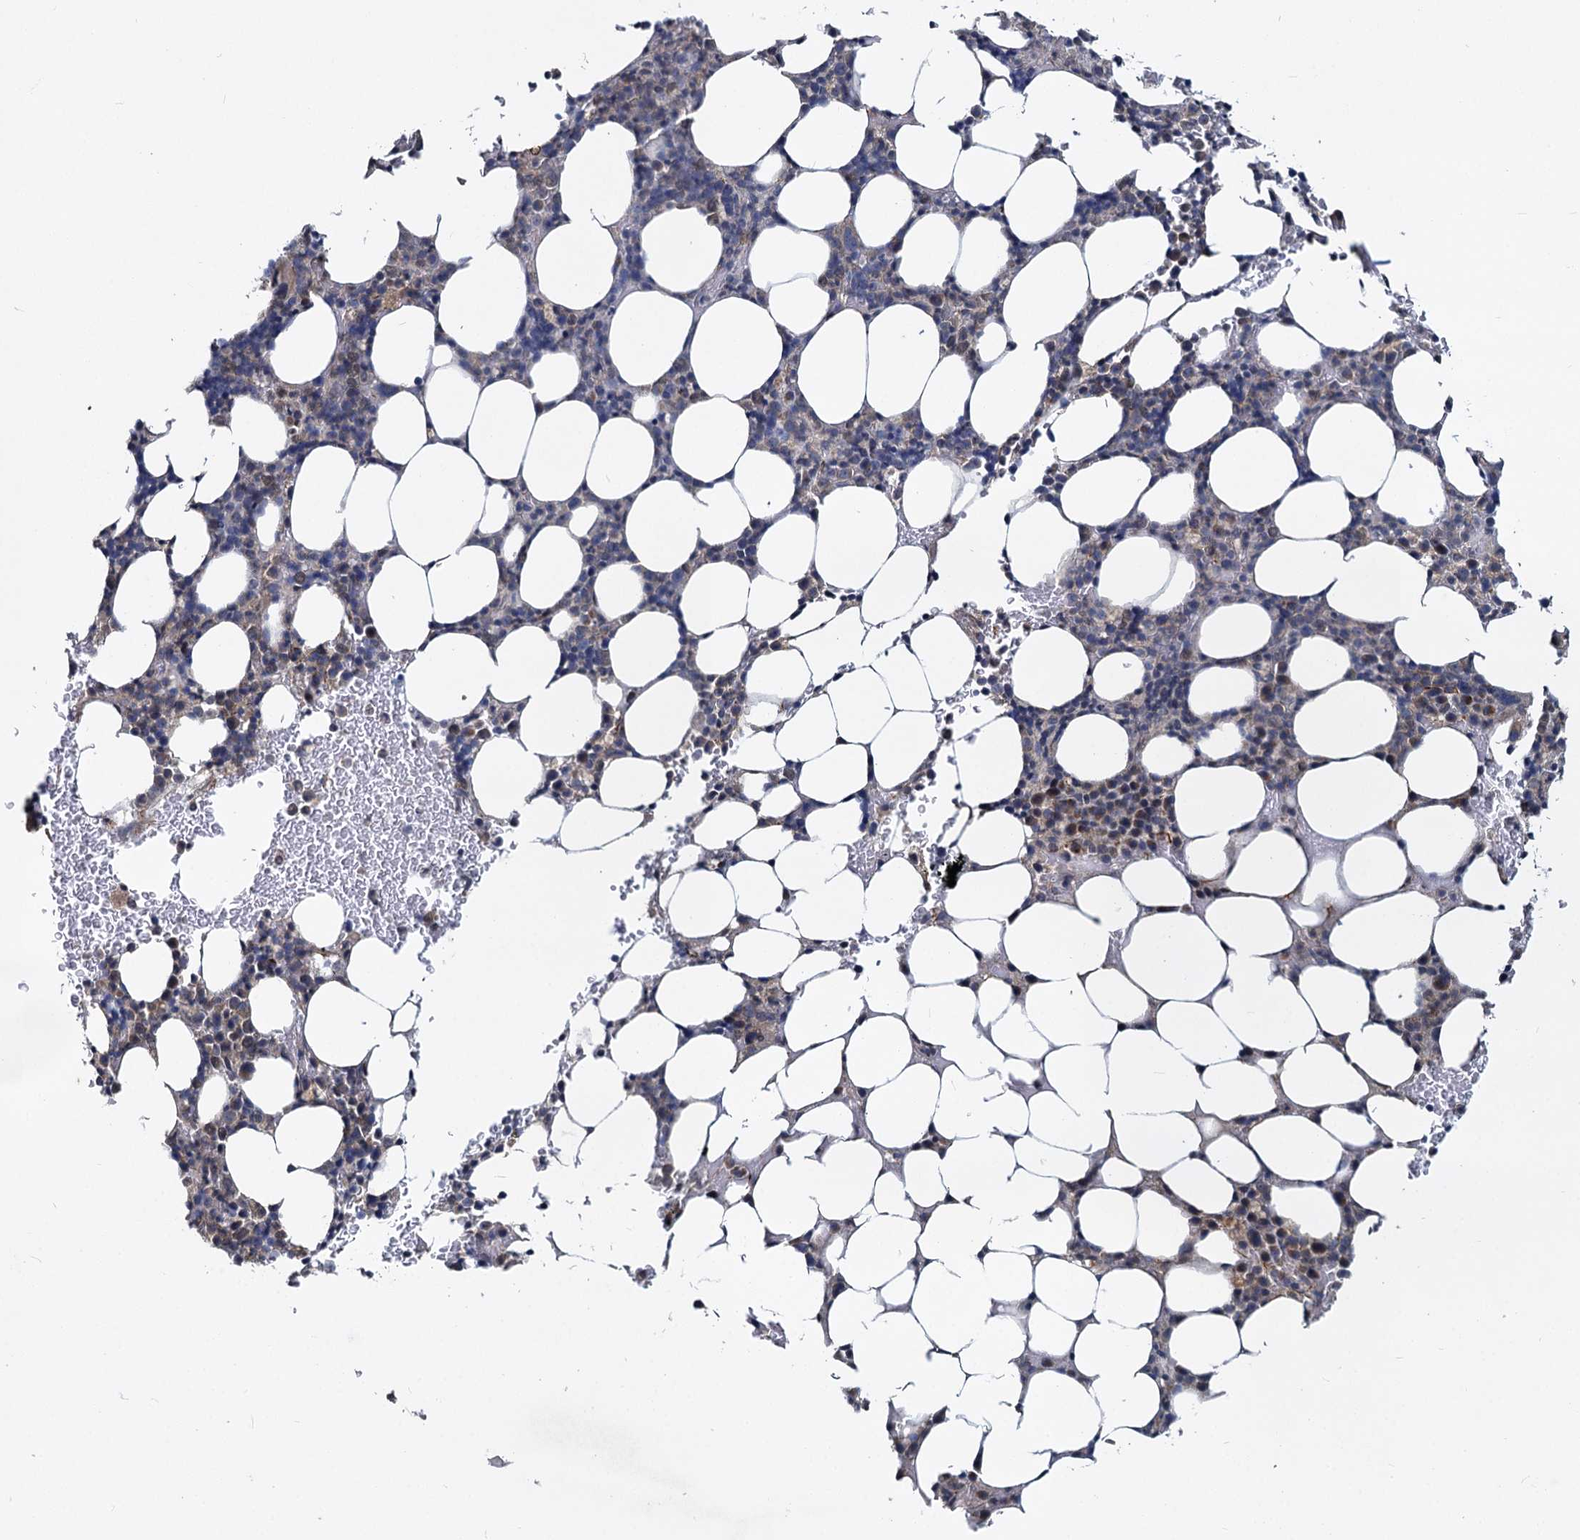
{"staining": {"intensity": "moderate", "quantity": "<25%", "location": "cytoplasmic/membranous"}, "tissue": "bone marrow", "cell_type": "Hematopoietic cells", "image_type": "normal", "snomed": [{"axis": "morphology", "description": "Normal tissue, NOS"}, {"axis": "topography", "description": "Bone marrow"}], "caption": "Immunohistochemistry image of normal human bone marrow stained for a protein (brown), which reveals low levels of moderate cytoplasmic/membranous staining in about <25% of hematopoietic cells.", "gene": "DCUN1D2", "patient": {"sex": "male", "age": 78}}